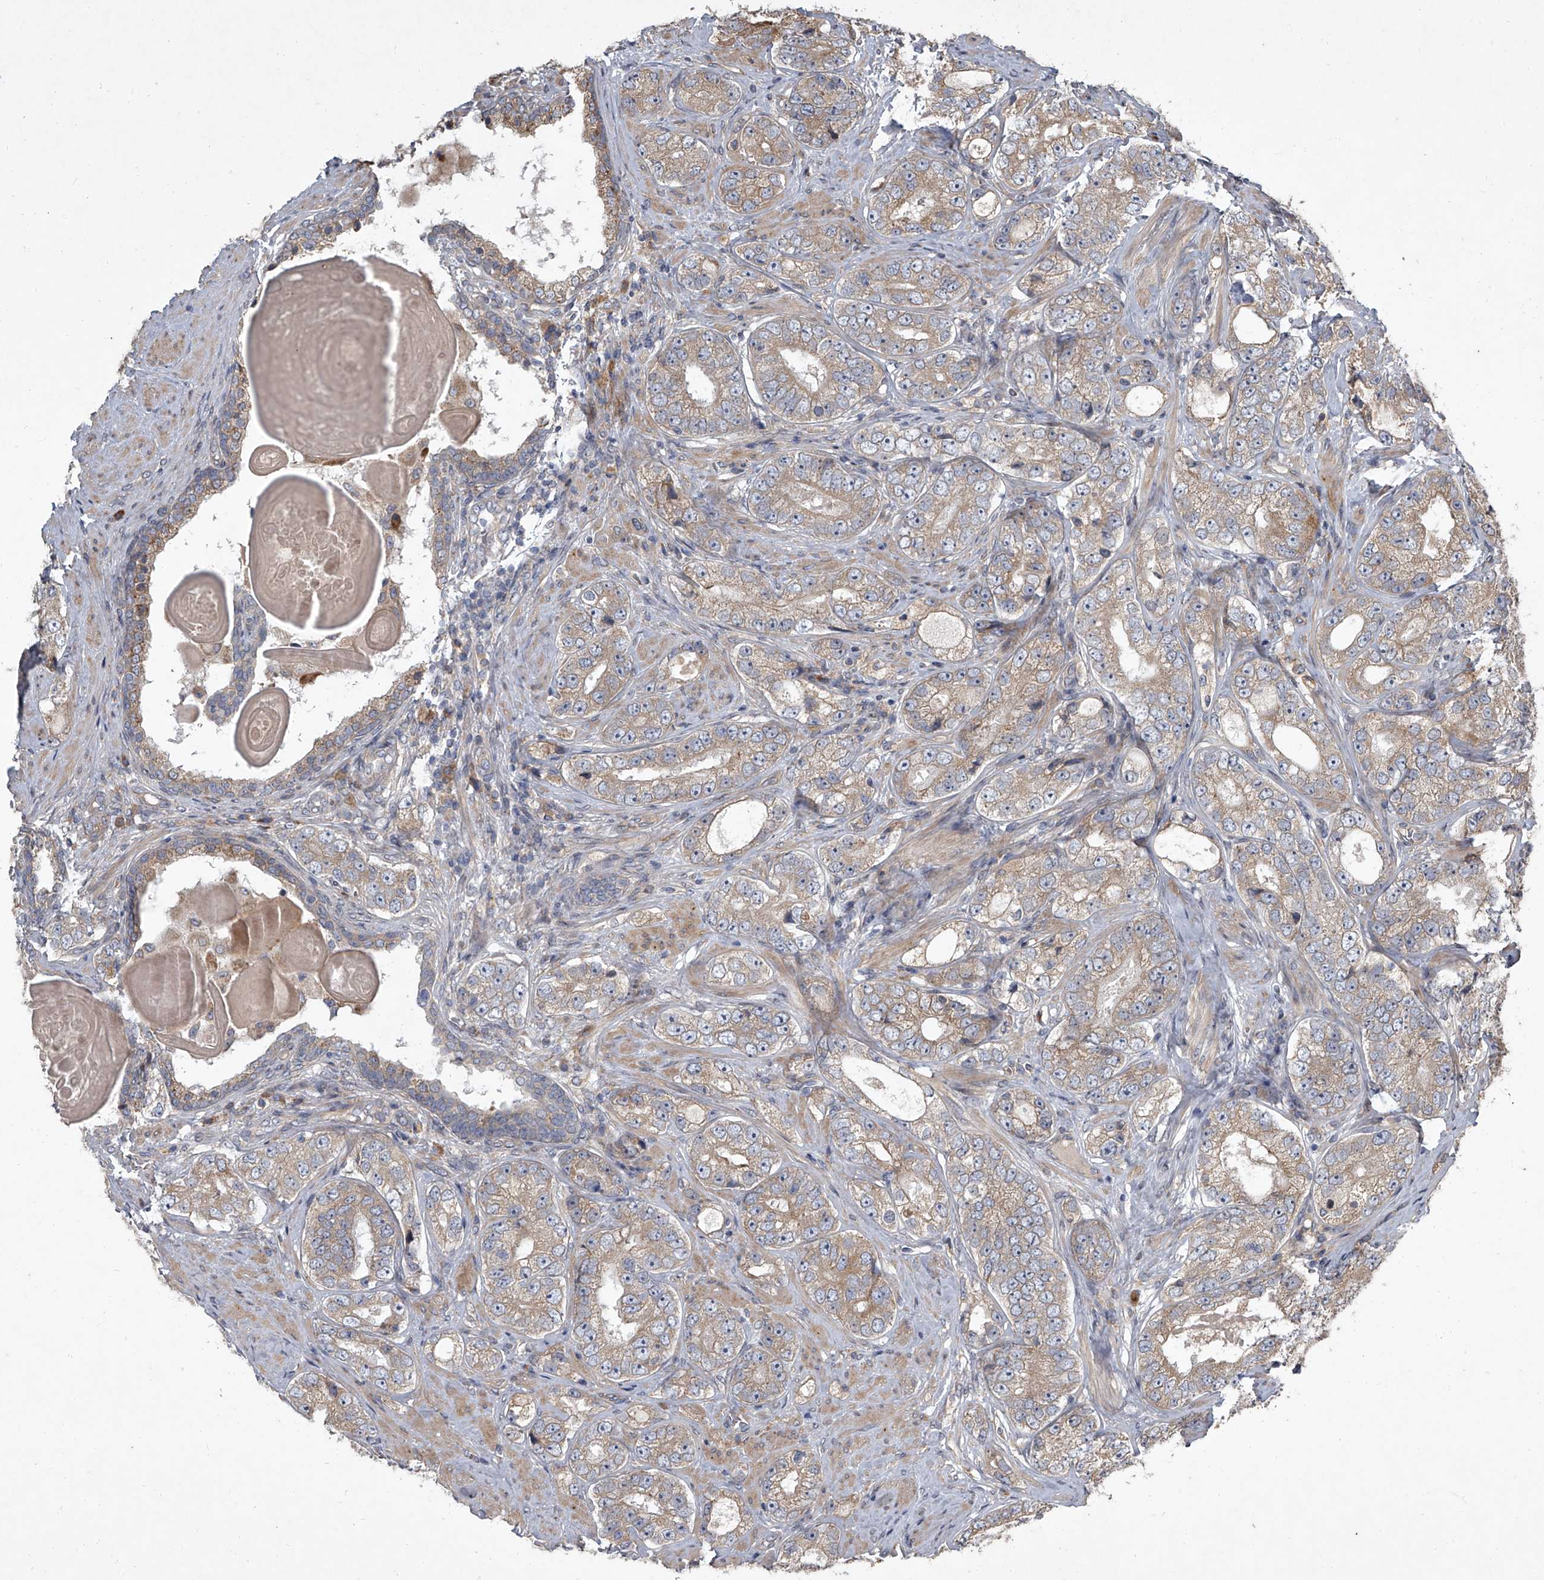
{"staining": {"intensity": "weak", "quantity": ">75%", "location": "cytoplasmic/membranous"}, "tissue": "prostate cancer", "cell_type": "Tumor cells", "image_type": "cancer", "snomed": [{"axis": "morphology", "description": "Adenocarcinoma, High grade"}, {"axis": "topography", "description": "Prostate"}], "caption": "This micrograph shows high-grade adenocarcinoma (prostate) stained with immunohistochemistry to label a protein in brown. The cytoplasmic/membranous of tumor cells show weak positivity for the protein. Nuclei are counter-stained blue.", "gene": "EVA1C", "patient": {"sex": "male", "age": 56}}